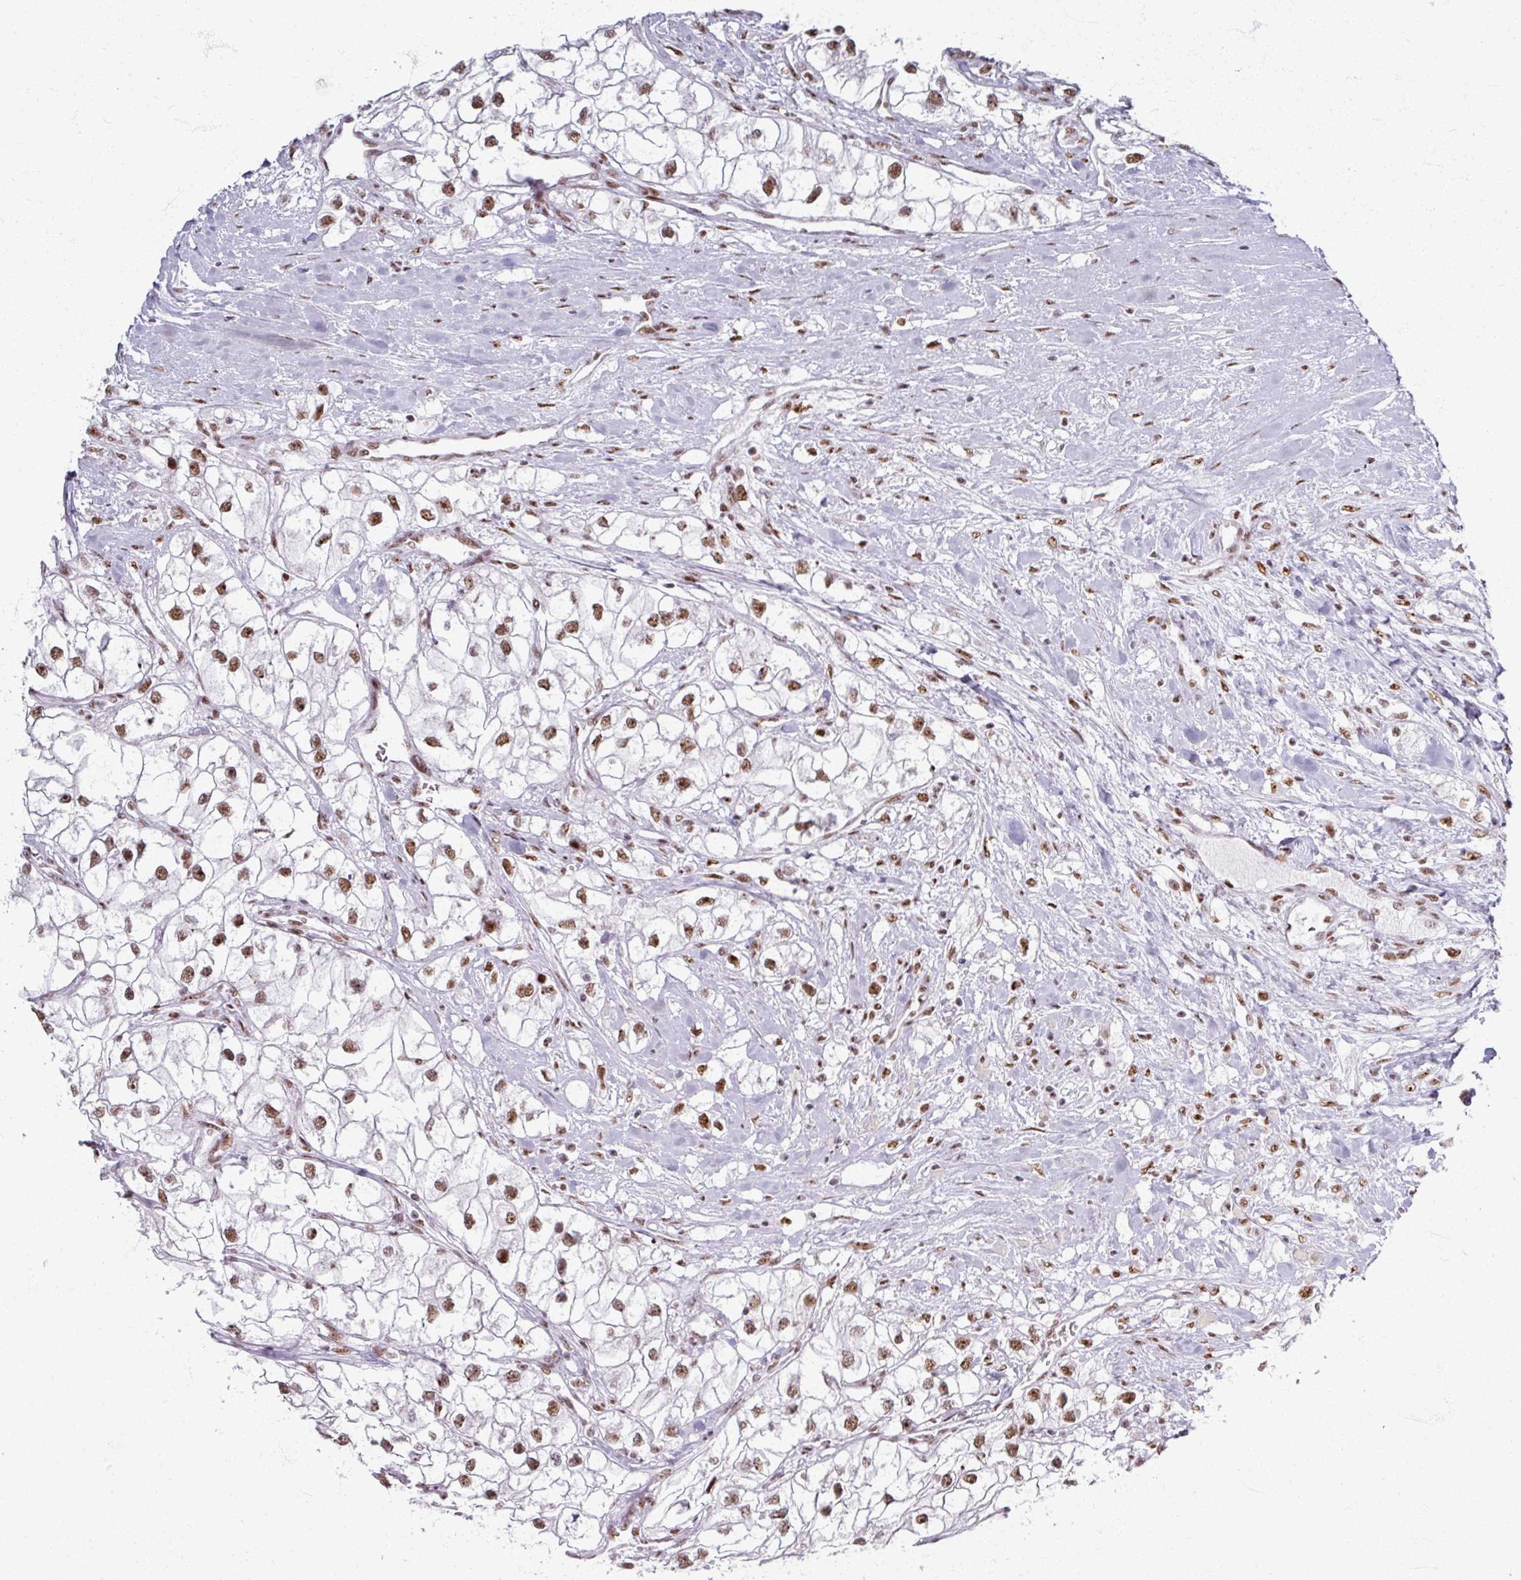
{"staining": {"intensity": "moderate", "quantity": ">75%", "location": "nuclear"}, "tissue": "renal cancer", "cell_type": "Tumor cells", "image_type": "cancer", "snomed": [{"axis": "morphology", "description": "Adenocarcinoma, NOS"}, {"axis": "topography", "description": "Kidney"}], "caption": "Moderate nuclear staining is appreciated in about >75% of tumor cells in renal cancer (adenocarcinoma).", "gene": "ADAR", "patient": {"sex": "male", "age": 59}}